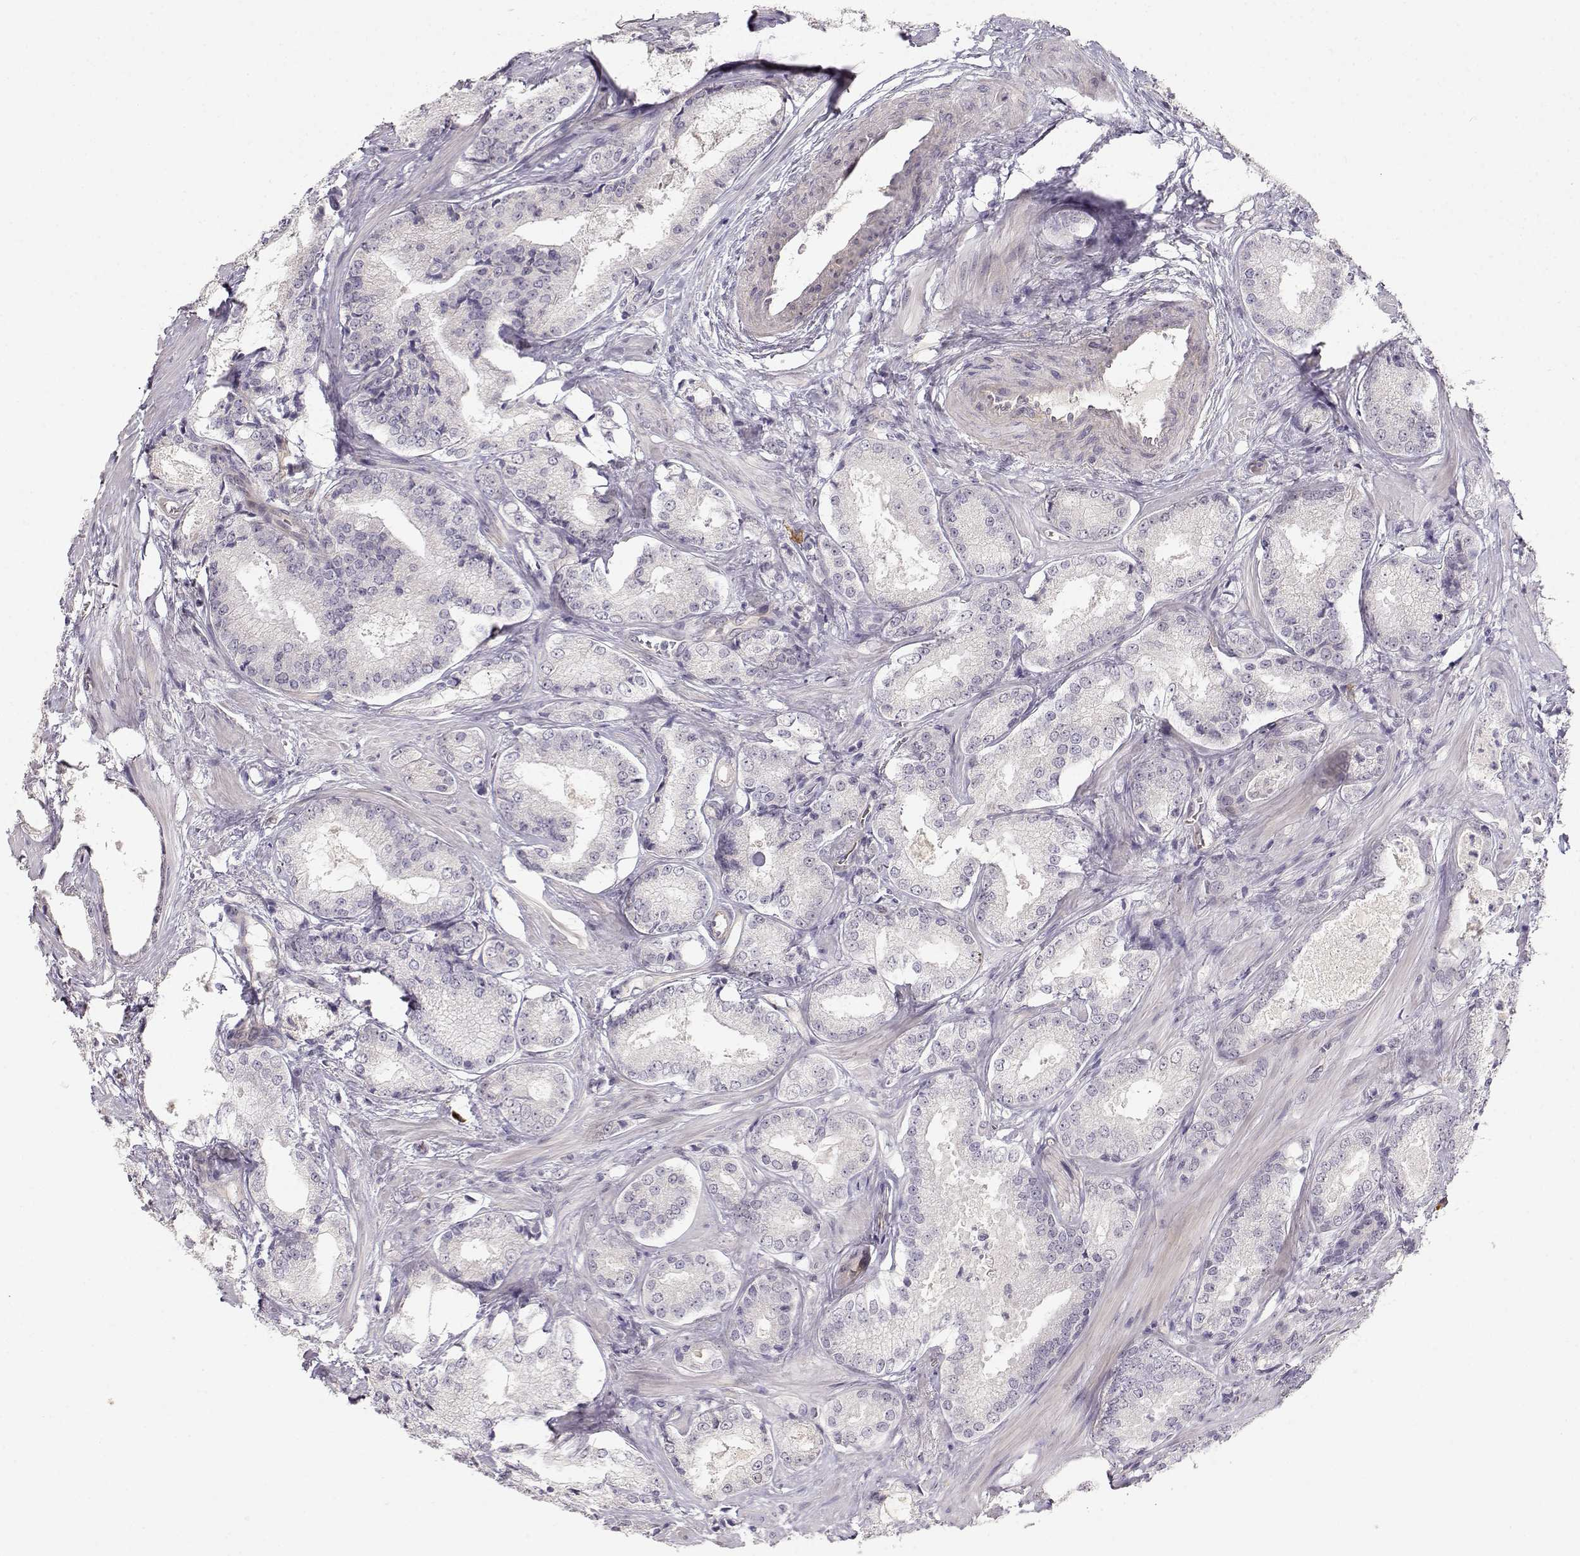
{"staining": {"intensity": "negative", "quantity": "none", "location": "none"}, "tissue": "prostate cancer", "cell_type": "Tumor cells", "image_type": "cancer", "snomed": [{"axis": "morphology", "description": "Adenocarcinoma, Low grade"}, {"axis": "topography", "description": "Prostate"}], "caption": "This is a photomicrograph of immunohistochemistry staining of low-grade adenocarcinoma (prostate), which shows no expression in tumor cells.", "gene": "EAF2", "patient": {"sex": "male", "age": 56}}